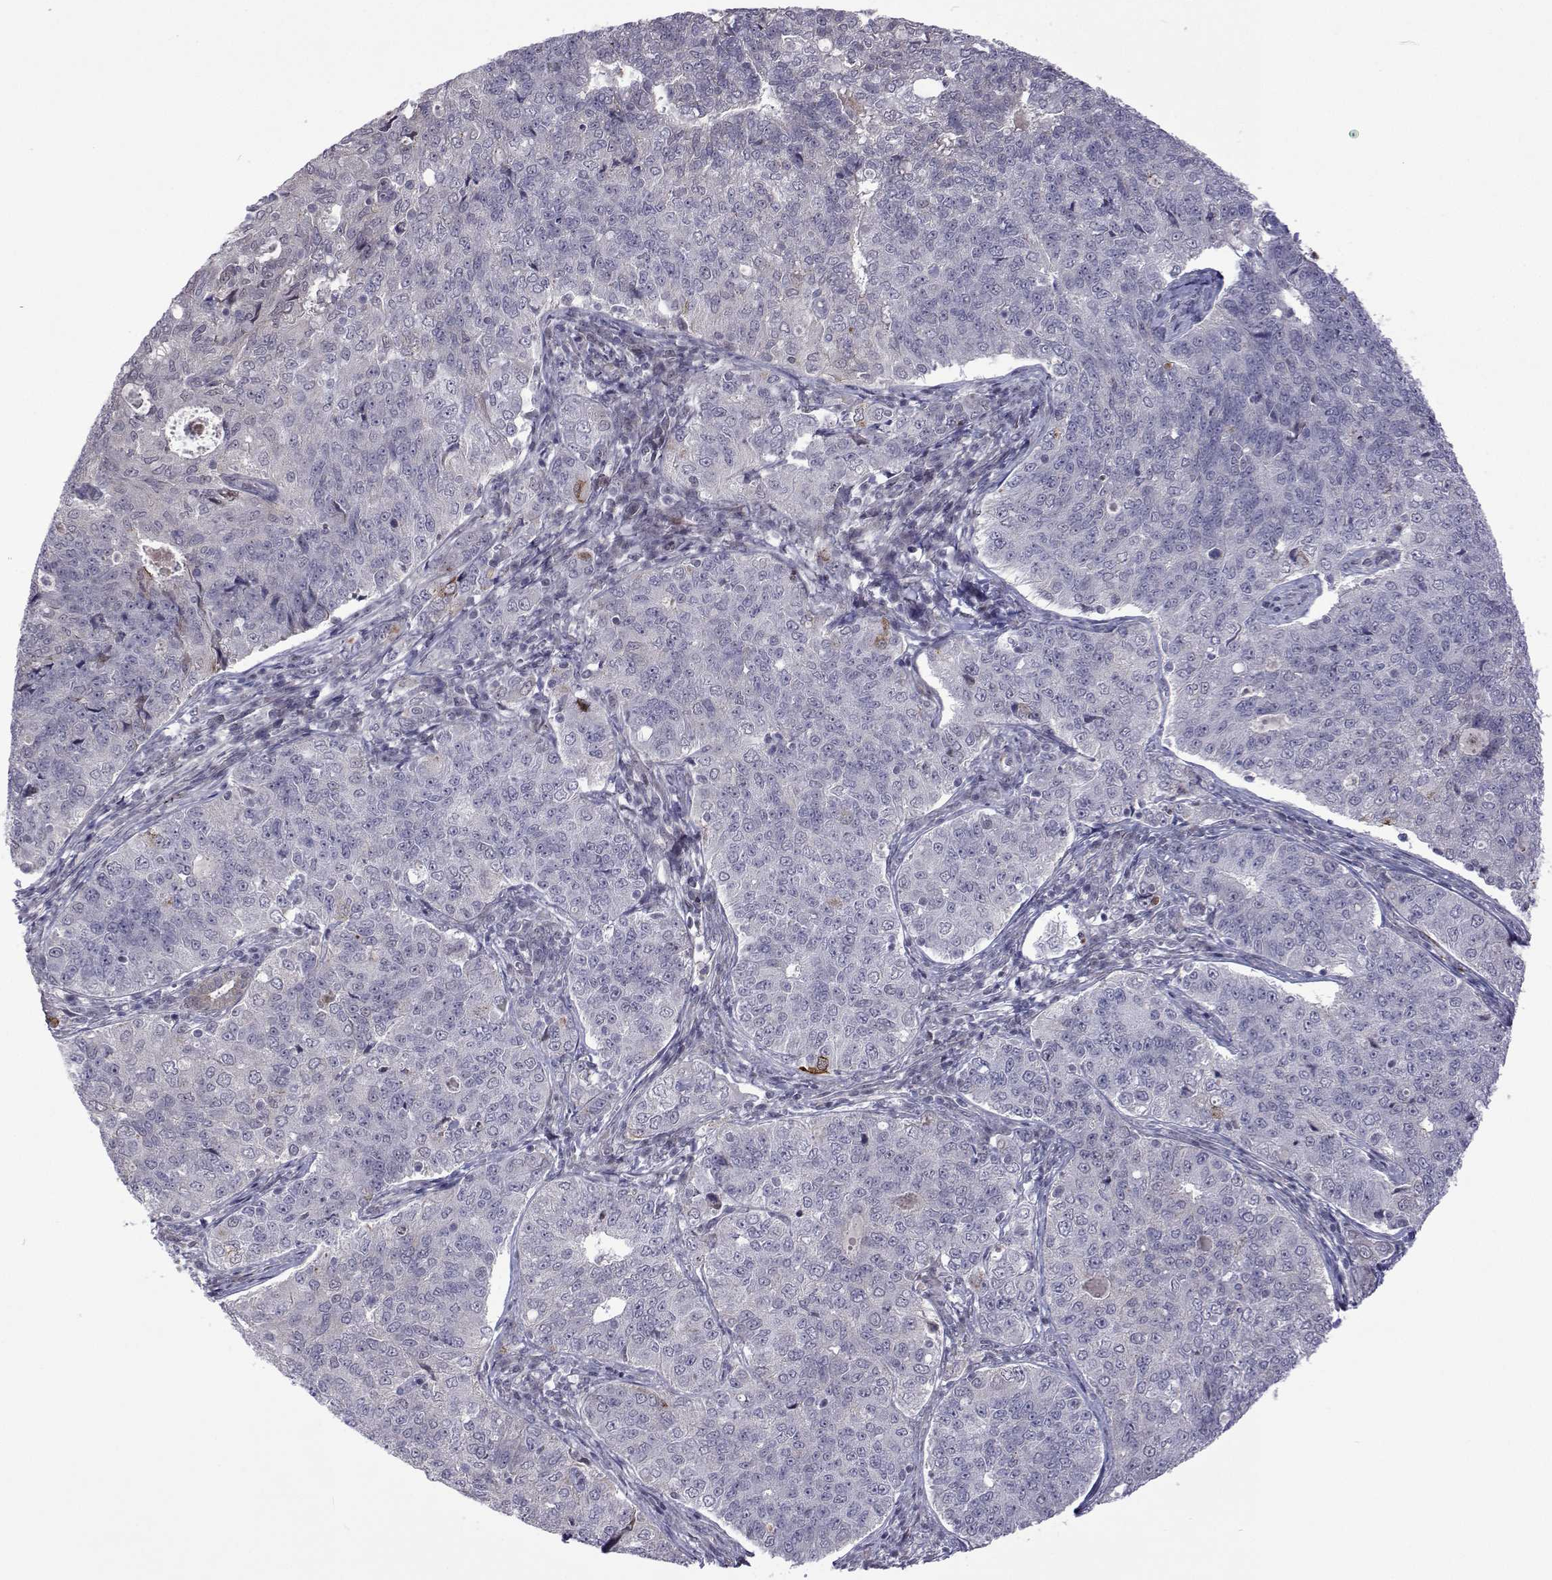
{"staining": {"intensity": "negative", "quantity": "none", "location": "none"}, "tissue": "endometrial cancer", "cell_type": "Tumor cells", "image_type": "cancer", "snomed": [{"axis": "morphology", "description": "Adenocarcinoma, NOS"}, {"axis": "topography", "description": "Endometrium"}], "caption": "Immunohistochemistry (IHC) of human endometrial cancer demonstrates no positivity in tumor cells.", "gene": "EFCAB3", "patient": {"sex": "female", "age": 43}}